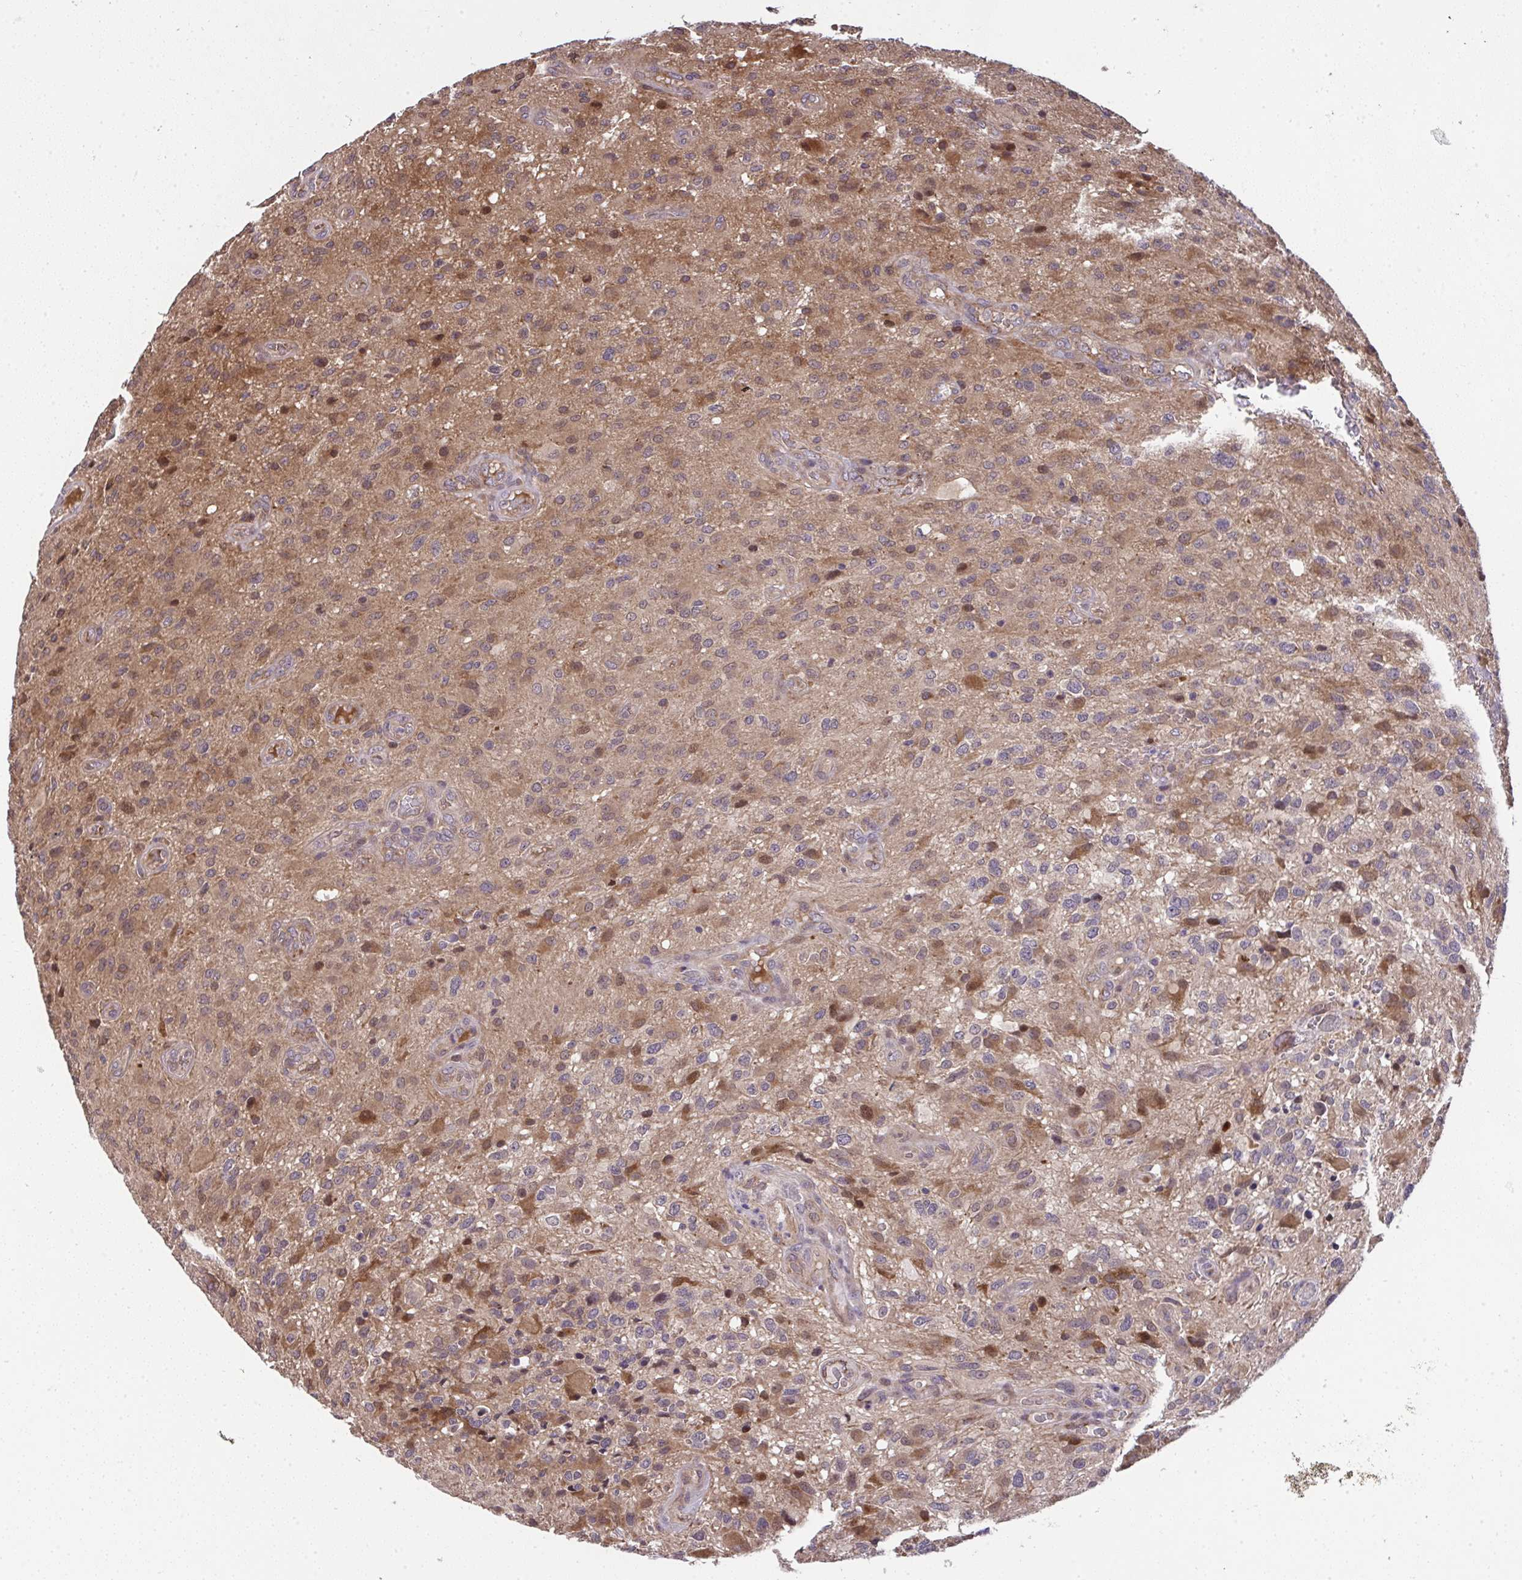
{"staining": {"intensity": "moderate", "quantity": ">75%", "location": "cytoplasmic/membranous,nuclear"}, "tissue": "glioma", "cell_type": "Tumor cells", "image_type": "cancer", "snomed": [{"axis": "morphology", "description": "Glioma, malignant, High grade"}, {"axis": "topography", "description": "Brain"}], "caption": "IHC of human glioma exhibits medium levels of moderate cytoplasmic/membranous and nuclear expression in approximately >75% of tumor cells. (IHC, brightfield microscopy, high magnification).", "gene": "RDH14", "patient": {"sex": "male", "age": 53}}